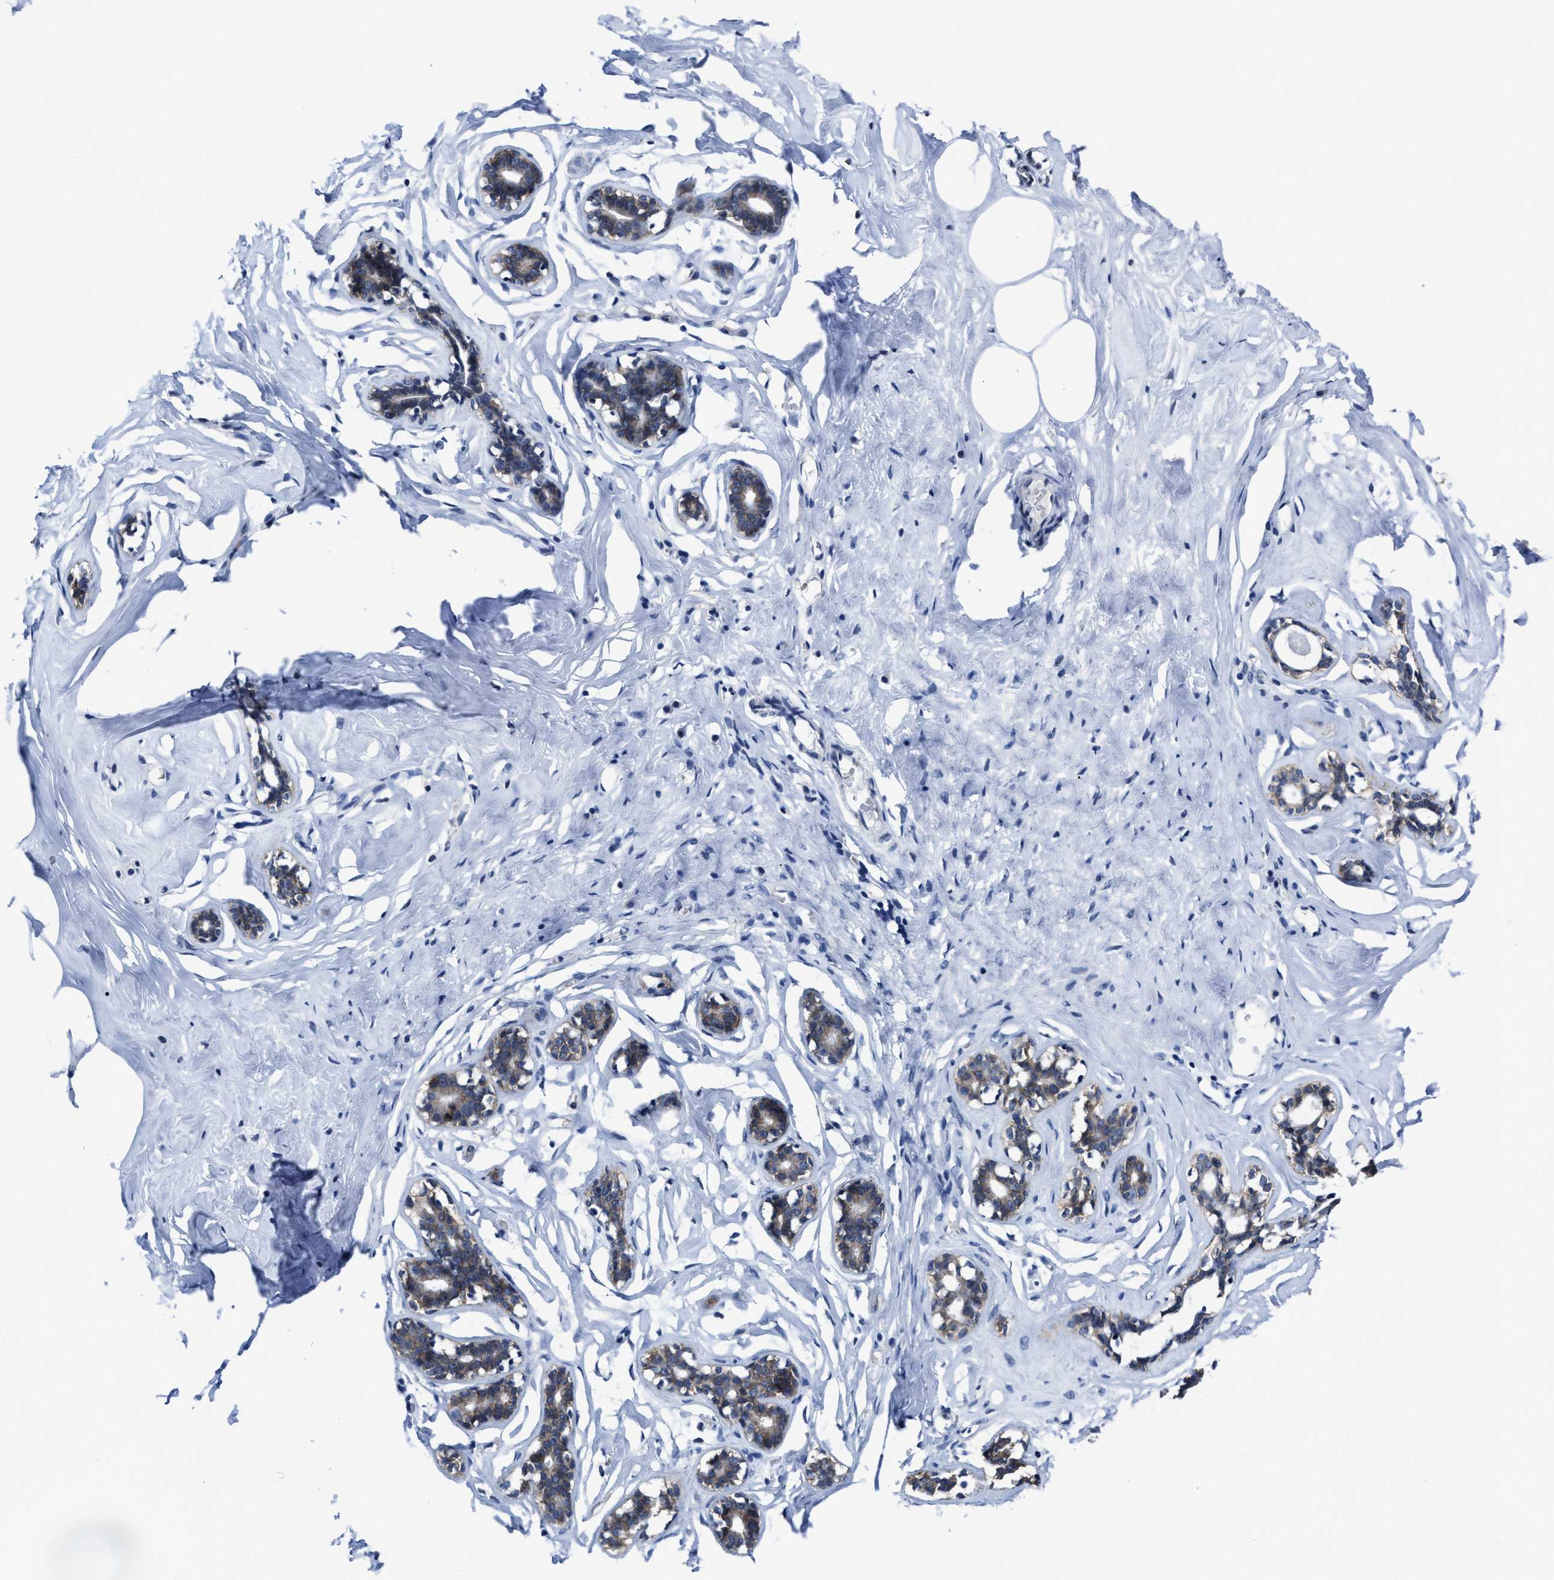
{"staining": {"intensity": "negative", "quantity": "none", "location": "none"}, "tissue": "adipose tissue", "cell_type": "Adipocytes", "image_type": "normal", "snomed": [{"axis": "morphology", "description": "Normal tissue, NOS"}, {"axis": "morphology", "description": "Fibrosis, NOS"}, {"axis": "topography", "description": "Breast"}, {"axis": "topography", "description": "Adipose tissue"}], "caption": "Immunohistochemistry (IHC) micrograph of unremarkable adipose tissue: human adipose tissue stained with DAB shows no significant protein expression in adipocytes. (IHC, brightfield microscopy, high magnification).", "gene": "GHITM", "patient": {"sex": "female", "age": 39}}